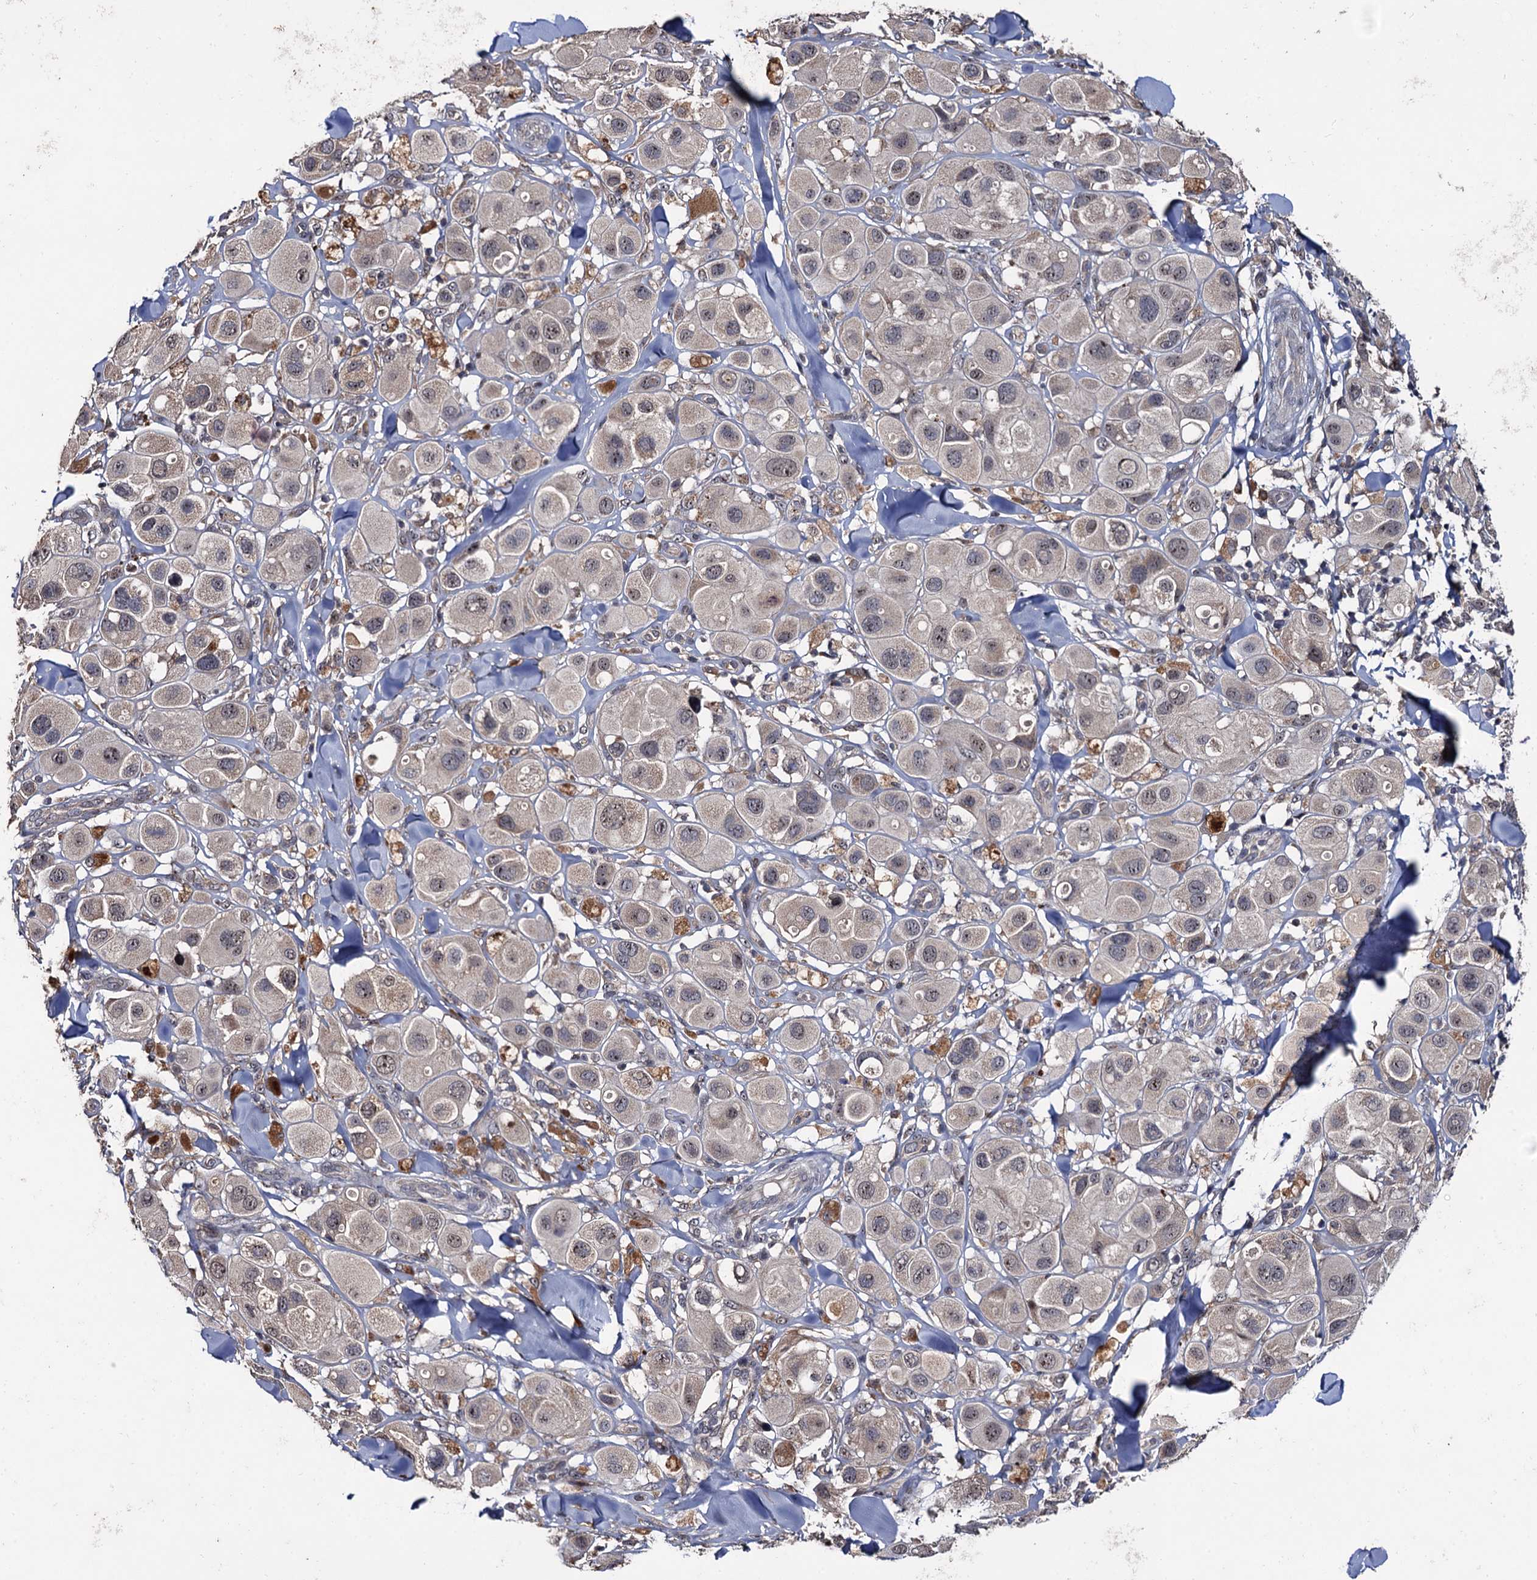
{"staining": {"intensity": "weak", "quantity": "25%-75%", "location": "nuclear"}, "tissue": "melanoma", "cell_type": "Tumor cells", "image_type": "cancer", "snomed": [{"axis": "morphology", "description": "Malignant melanoma, Metastatic site"}, {"axis": "topography", "description": "Skin"}], "caption": "Immunohistochemistry micrograph of neoplastic tissue: human malignant melanoma (metastatic site) stained using immunohistochemistry (IHC) demonstrates low levels of weak protein expression localized specifically in the nuclear of tumor cells, appearing as a nuclear brown color.", "gene": "LRRC63", "patient": {"sex": "male", "age": 41}}